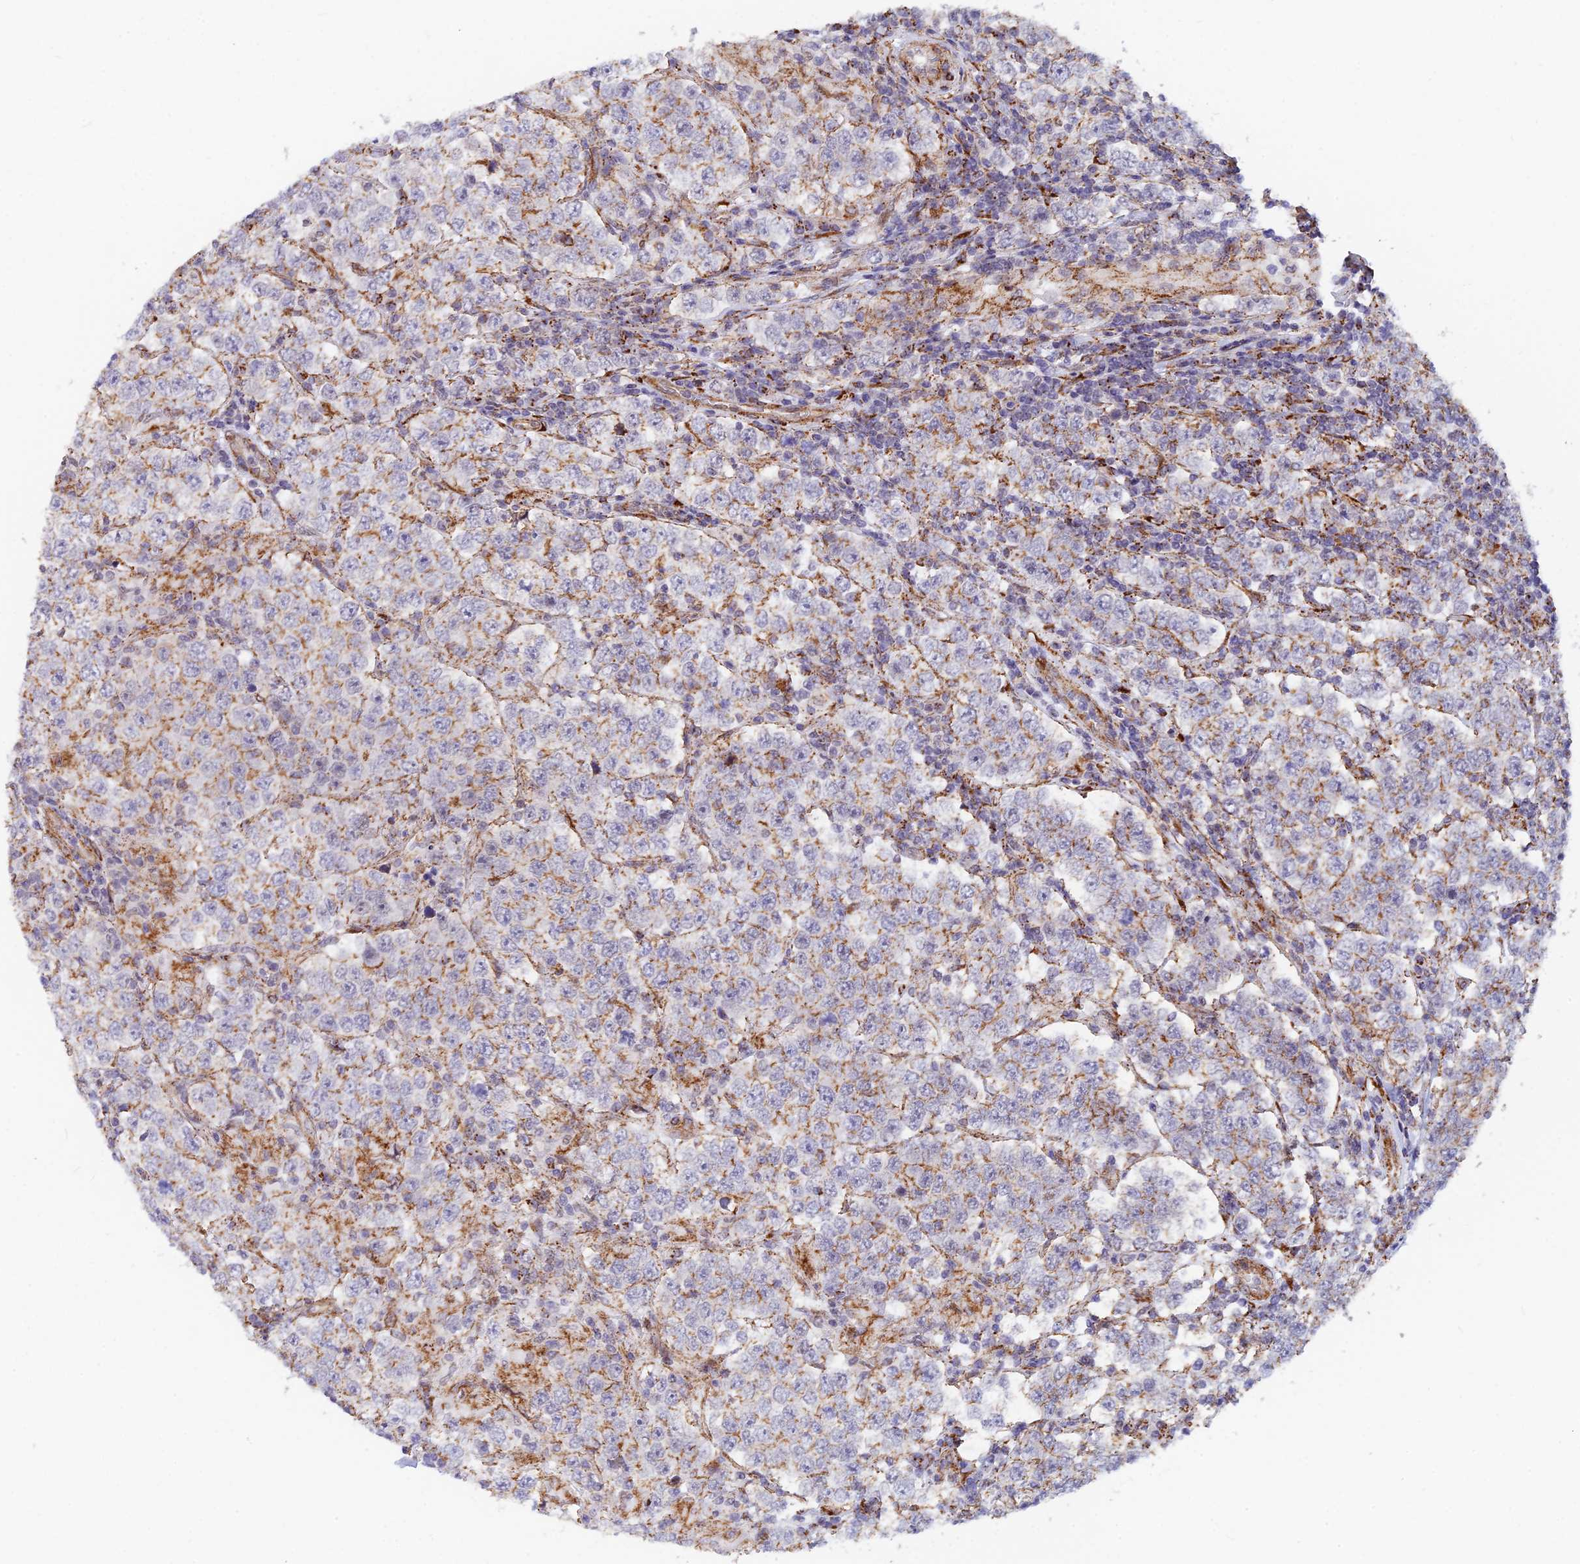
{"staining": {"intensity": "moderate", "quantity": "25%-75%", "location": "cytoplasmic/membranous"}, "tissue": "testis cancer", "cell_type": "Tumor cells", "image_type": "cancer", "snomed": [{"axis": "morphology", "description": "Normal tissue, NOS"}, {"axis": "morphology", "description": "Urothelial carcinoma, High grade"}, {"axis": "morphology", "description": "Seminoma, NOS"}, {"axis": "morphology", "description": "Carcinoma, Embryonal, NOS"}, {"axis": "topography", "description": "Urinary bladder"}, {"axis": "topography", "description": "Testis"}], "caption": "Moderate cytoplasmic/membranous expression is appreciated in about 25%-75% of tumor cells in high-grade urothelial carcinoma (testis).", "gene": "VSTM2L", "patient": {"sex": "male", "age": 41}}